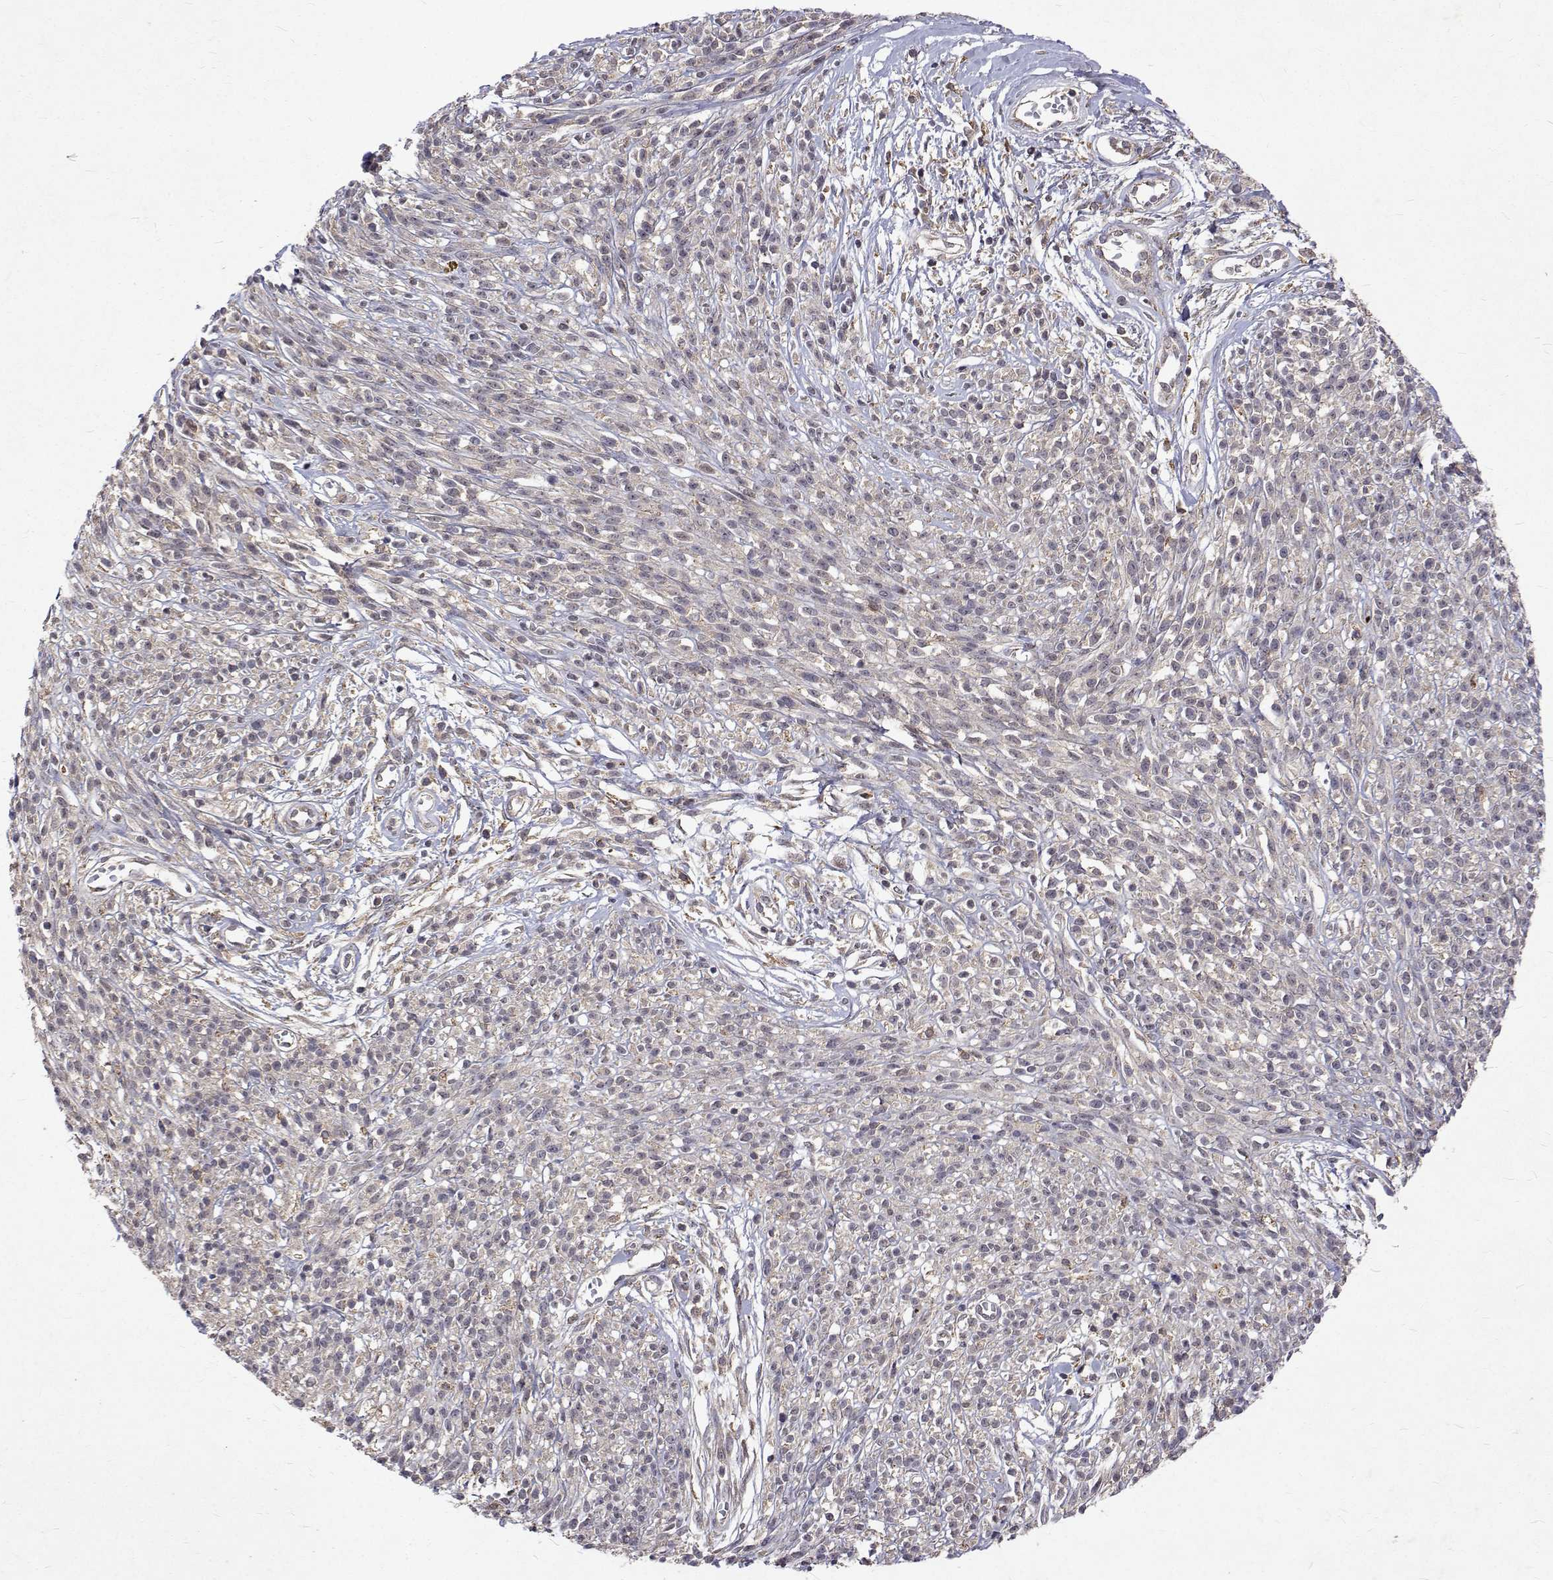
{"staining": {"intensity": "negative", "quantity": "none", "location": "none"}, "tissue": "melanoma", "cell_type": "Tumor cells", "image_type": "cancer", "snomed": [{"axis": "morphology", "description": "Malignant melanoma, NOS"}, {"axis": "topography", "description": "Skin"}, {"axis": "topography", "description": "Skin of trunk"}], "caption": "This is an IHC micrograph of melanoma. There is no positivity in tumor cells.", "gene": "ALKBH8", "patient": {"sex": "male", "age": 74}}